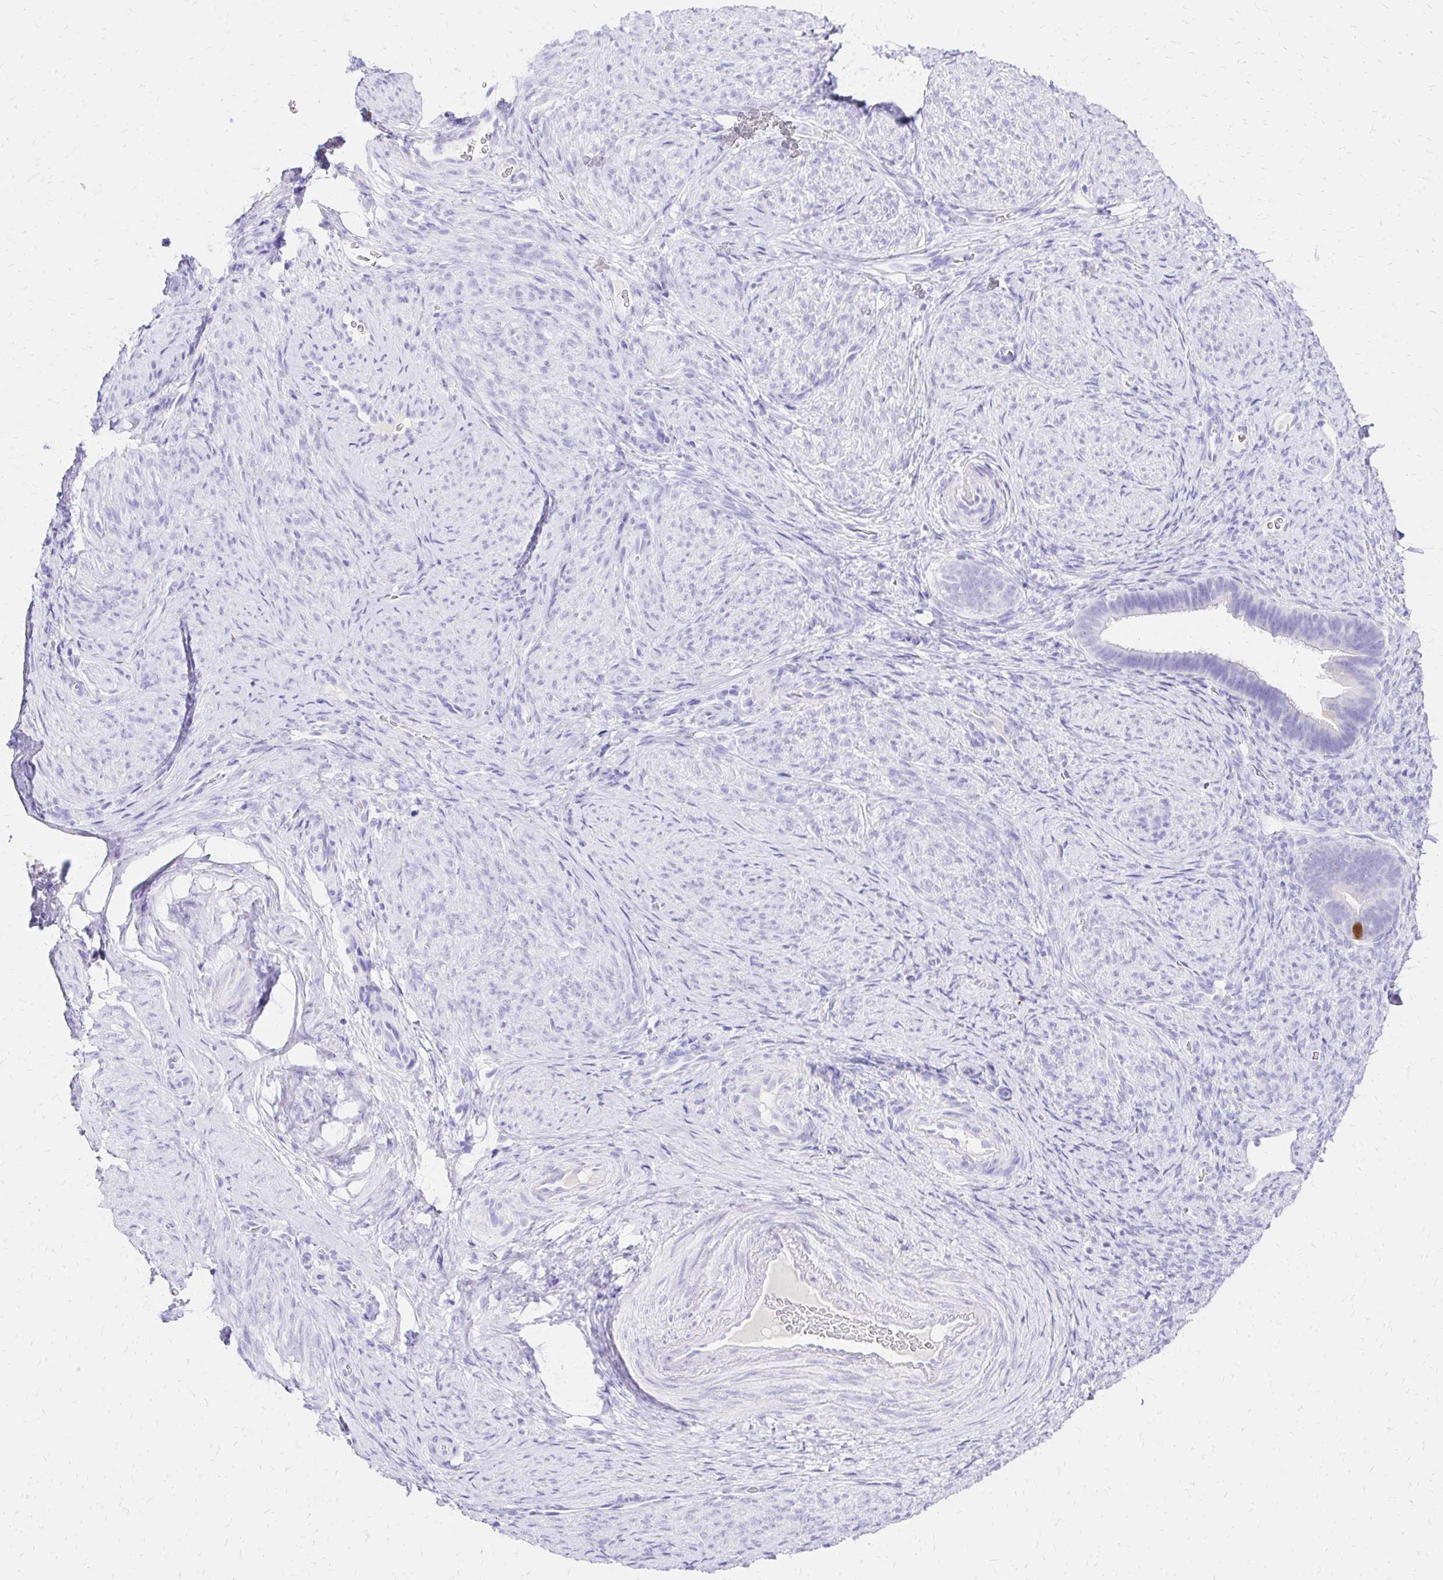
{"staining": {"intensity": "negative", "quantity": "none", "location": "none"}, "tissue": "endometrium", "cell_type": "Cells in endometrial stroma", "image_type": "normal", "snomed": [{"axis": "morphology", "description": "Normal tissue, NOS"}, {"axis": "topography", "description": "Endometrium"}], "caption": "Cells in endometrial stroma are negative for protein expression in normal human endometrium. The staining was performed using DAB (3,3'-diaminobenzidine) to visualize the protein expression in brown, while the nuclei were stained in blue with hematoxylin (Magnification: 20x).", "gene": "S100G", "patient": {"sex": "female", "age": 34}}